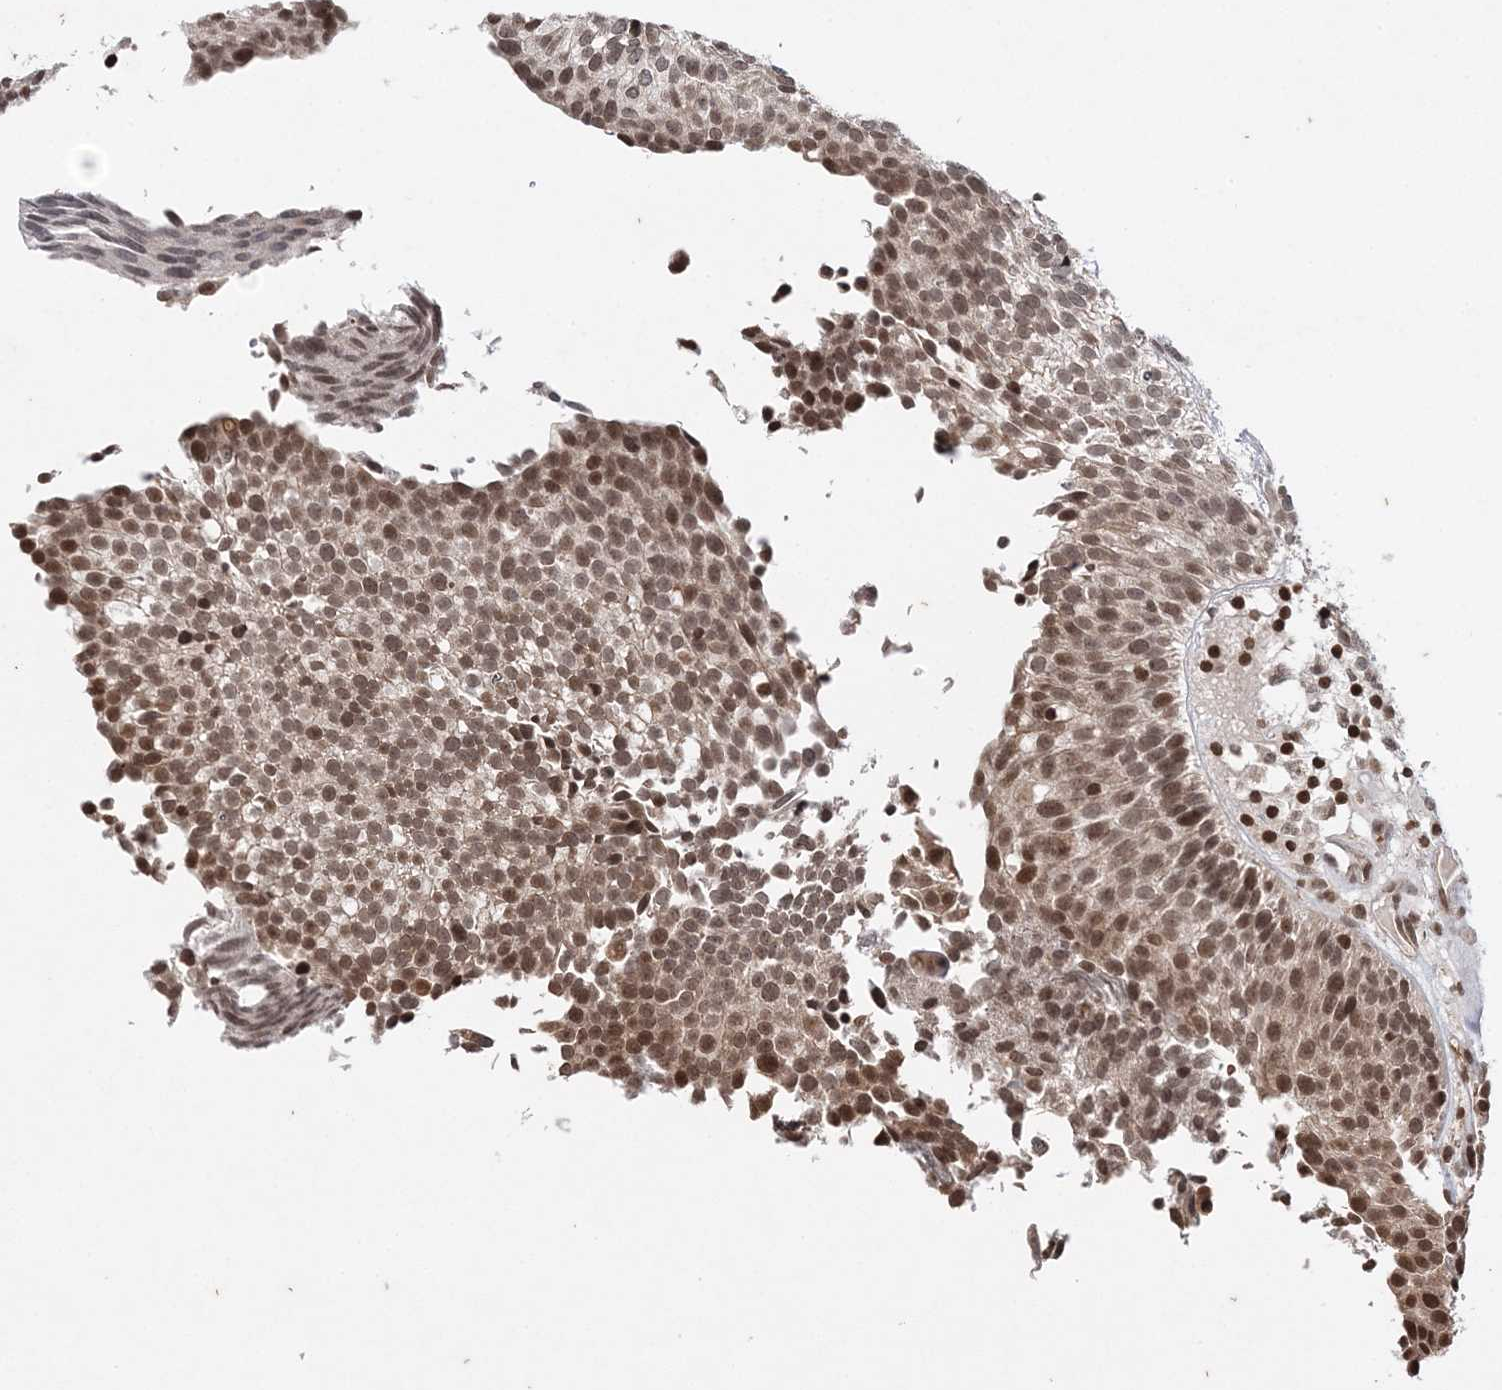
{"staining": {"intensity": "moderate", "quantity": ">75%", "location": "nuclear"}, "tissue": "urothelial cancer", "cell_type": "Tumor cells", "image_type": "cancer", "snomed": [{"axis": "morphology", "description": "Urothelial carcinoma, Low grade"}, {"axis": "topography", "description": "Urinary bladder"}], "caption": "IHC of urothelial cancer exhibits medium levels of moderate nuclear positivity in approximately >75% of tumor cells. (Stains: DAB in brown, nuclei in blue, Microscopy: brightfield microscopy at high magnification).", "gene": "NEDD9", "patient": {"sex": "male", "age": 86}}